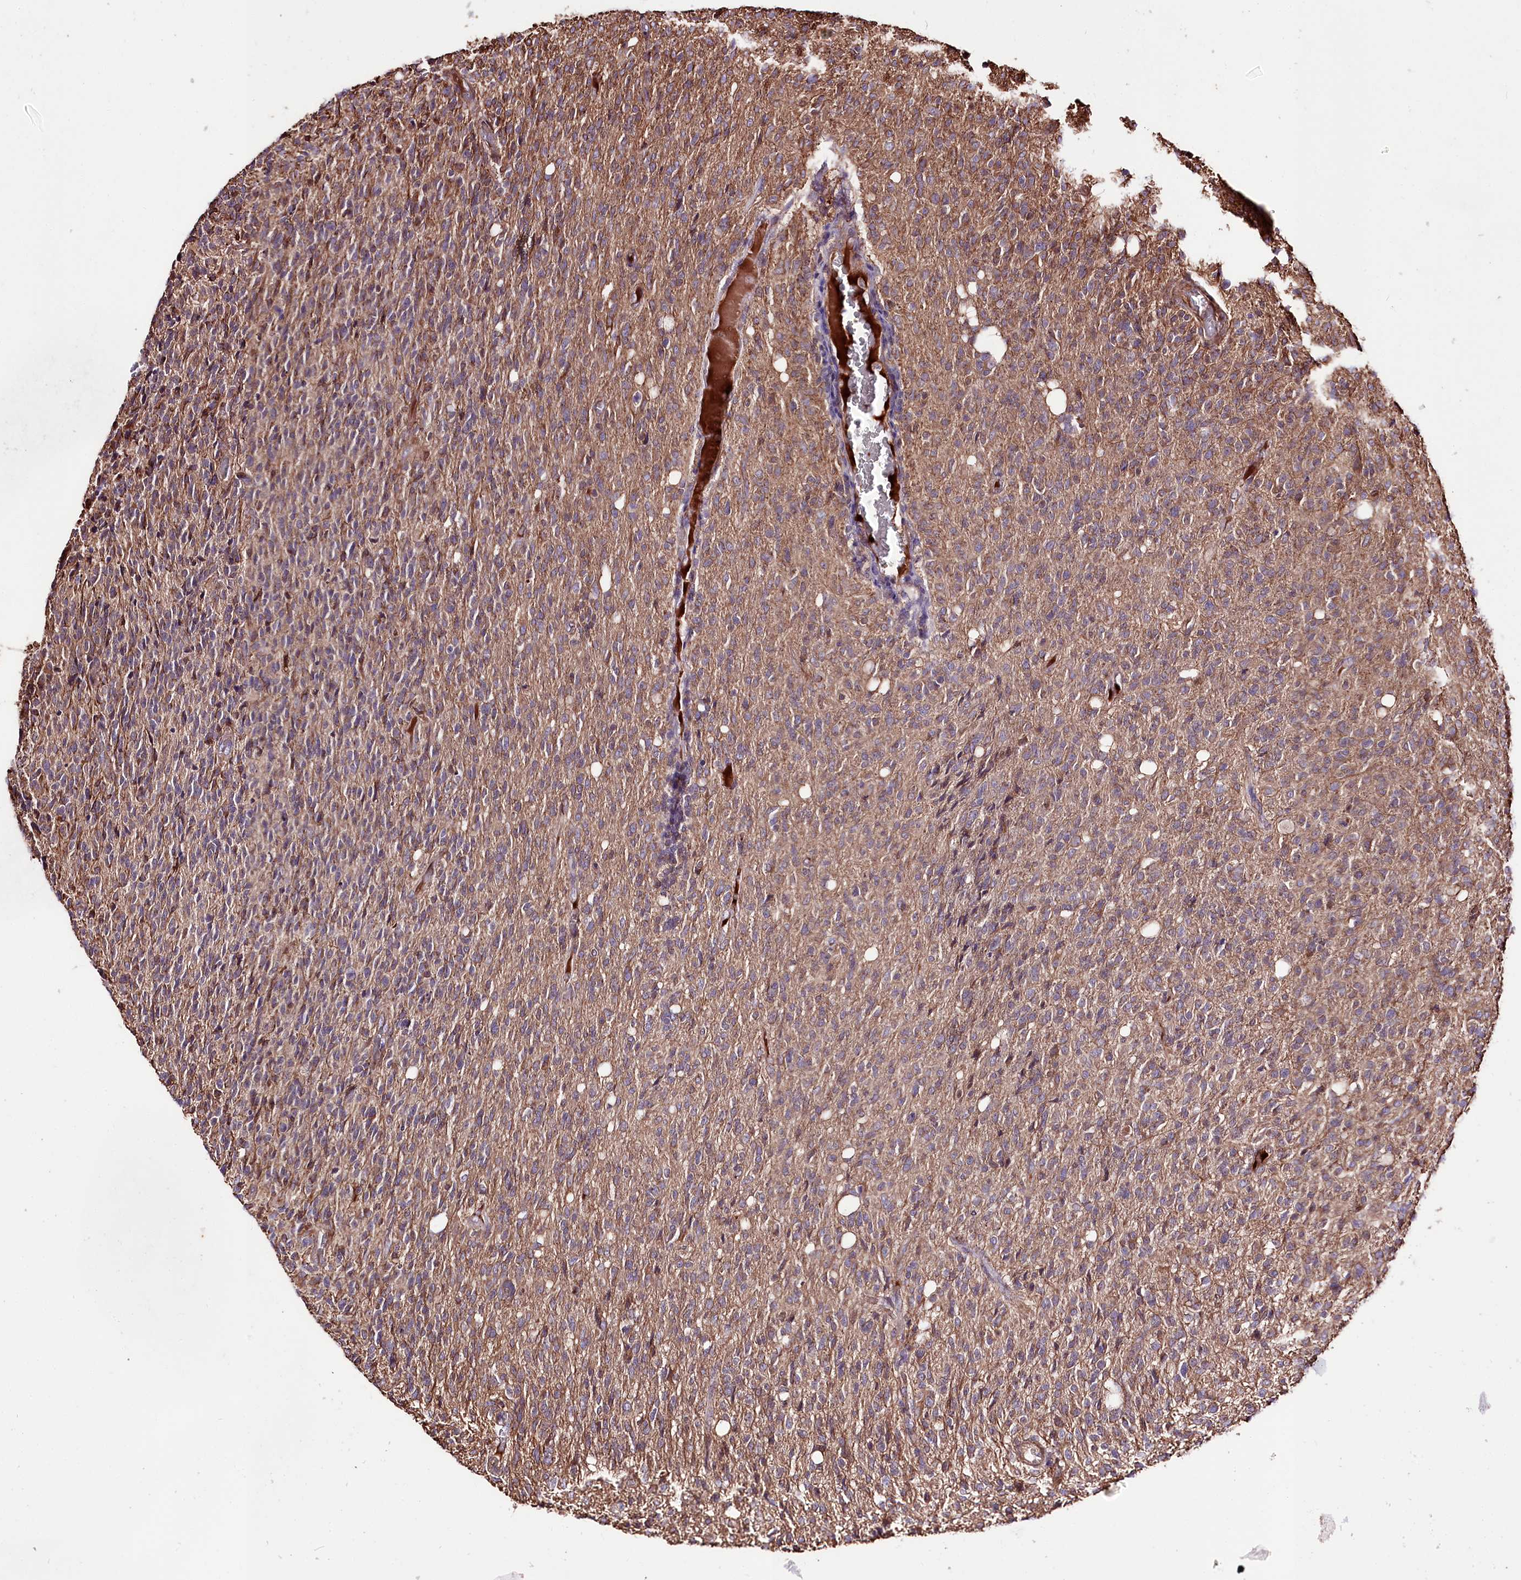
{"staining": {"intensity": "weak", "quantity": ">75%", "location": "cytoplasmic/membranous"}, "tissue": "glioma", "cell_type": "Tumor cells", "image_type": "cancer", "snomed": [{"axis": "morphology", "description": "Glioma, malignant, High grade"}, {"axis": "topography", "description": "Brain"}], "caption": "Immunohistochemical staining of human glioma shows low levels of weak cytoplasmic/membranous staining in about >75% of tumor cells.", "gene": "WWC1", "patient": {"sex": "female", "age": 57}}